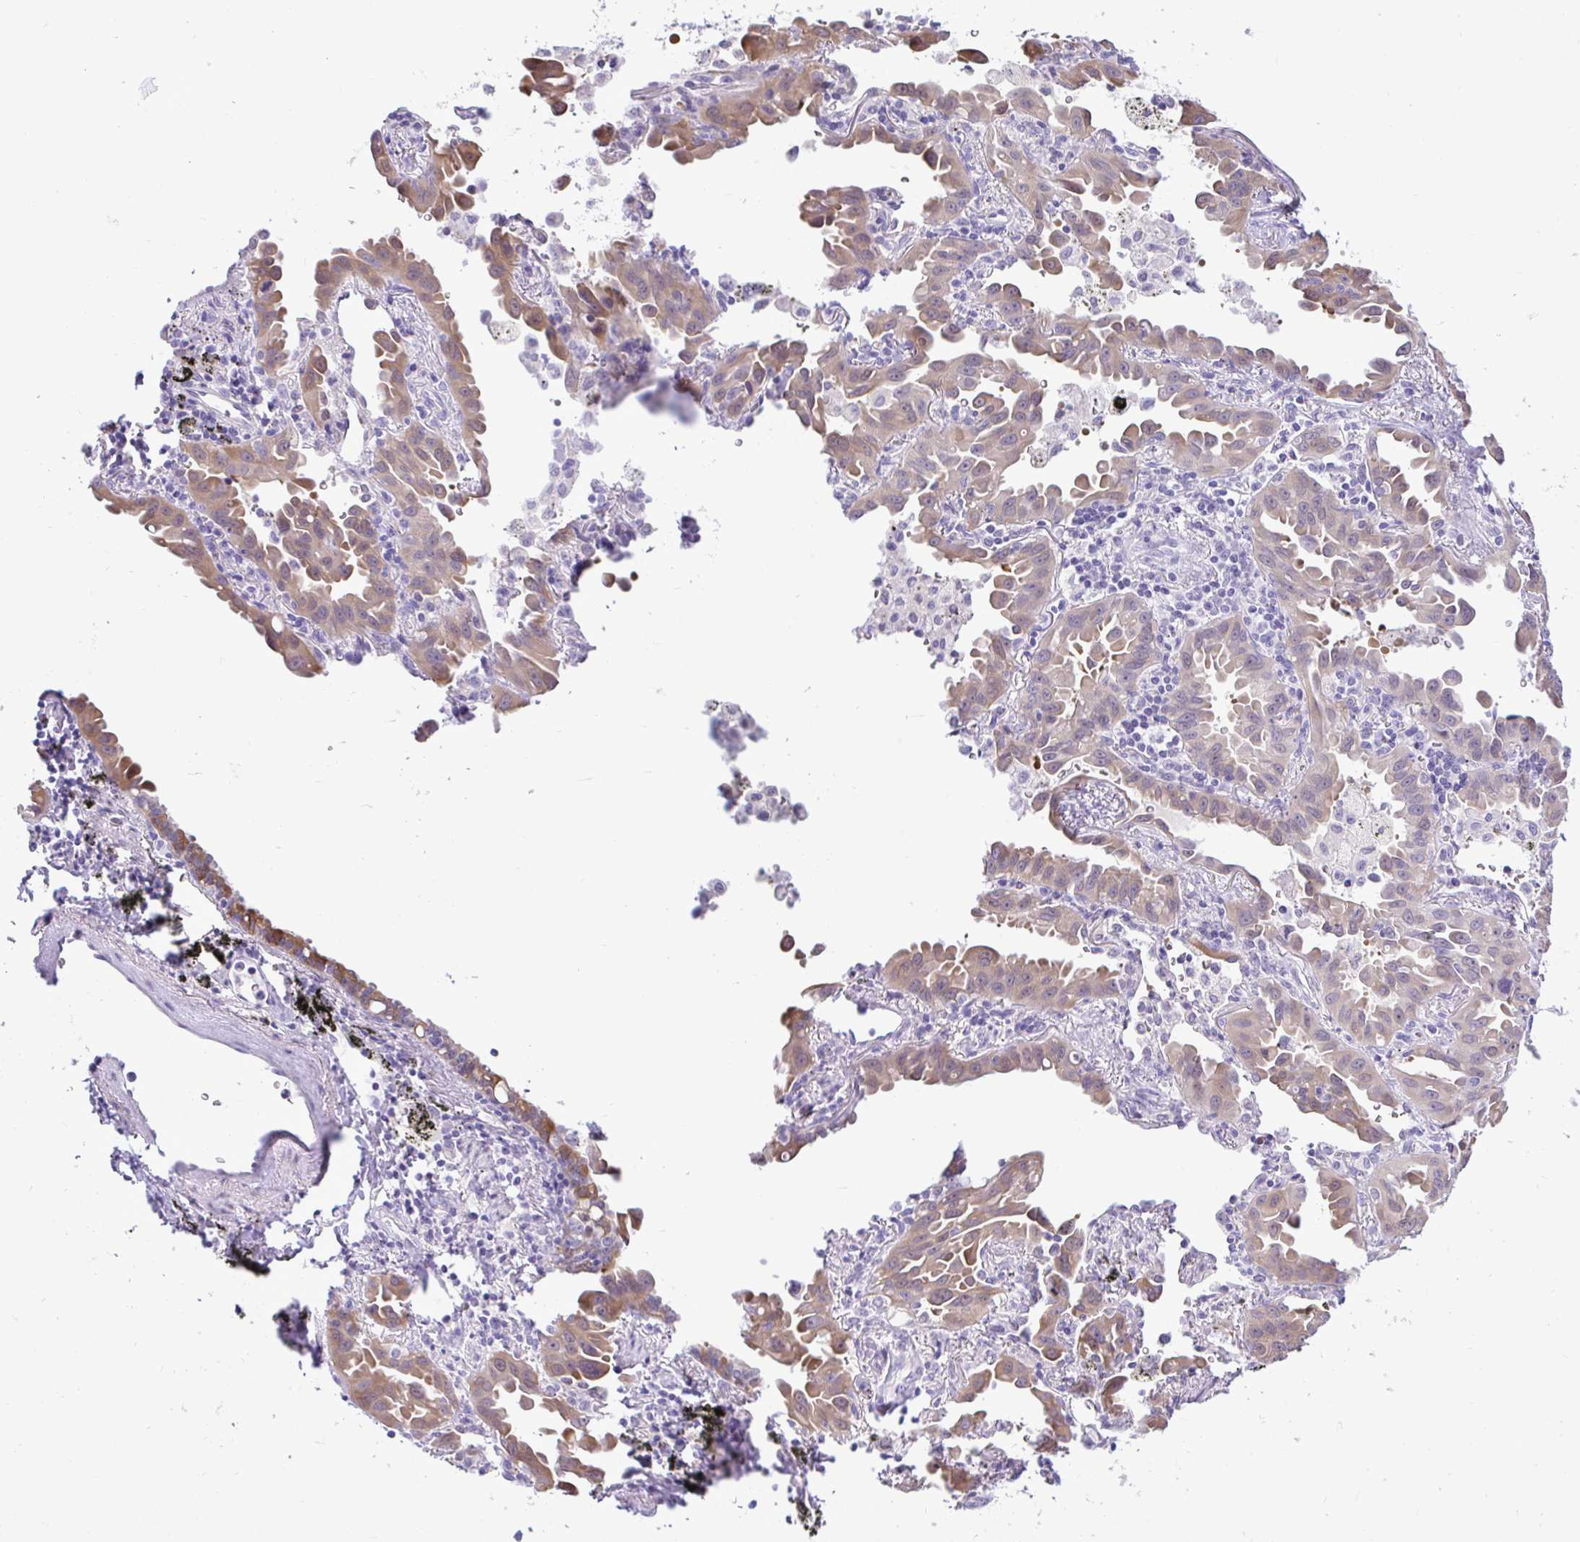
{"staining": {"intensity": "moderate", "quantity": "25%-75%", "location": "cytoplasmic/membranous"}, "tissue": "lung cancer", "cell_type": "Tumor cells", "image_type": "cancer", "snomed": [{"axis": "morphology", "description": "Adenocarcinoma, NOS"}, {"axis": "topography", "description": "Lung"}], "caption": "Immunohistochemistry (IHC) photomicrograph of lung adenocarcinoma stained for a protein (brown), which demonstrates medium levels of moderate cytoplasmic/membranous expression in approximately 25%-75% of tumor cells.", "gene": "ZNF485", "patient": {"sex": "male", "age": 68}}